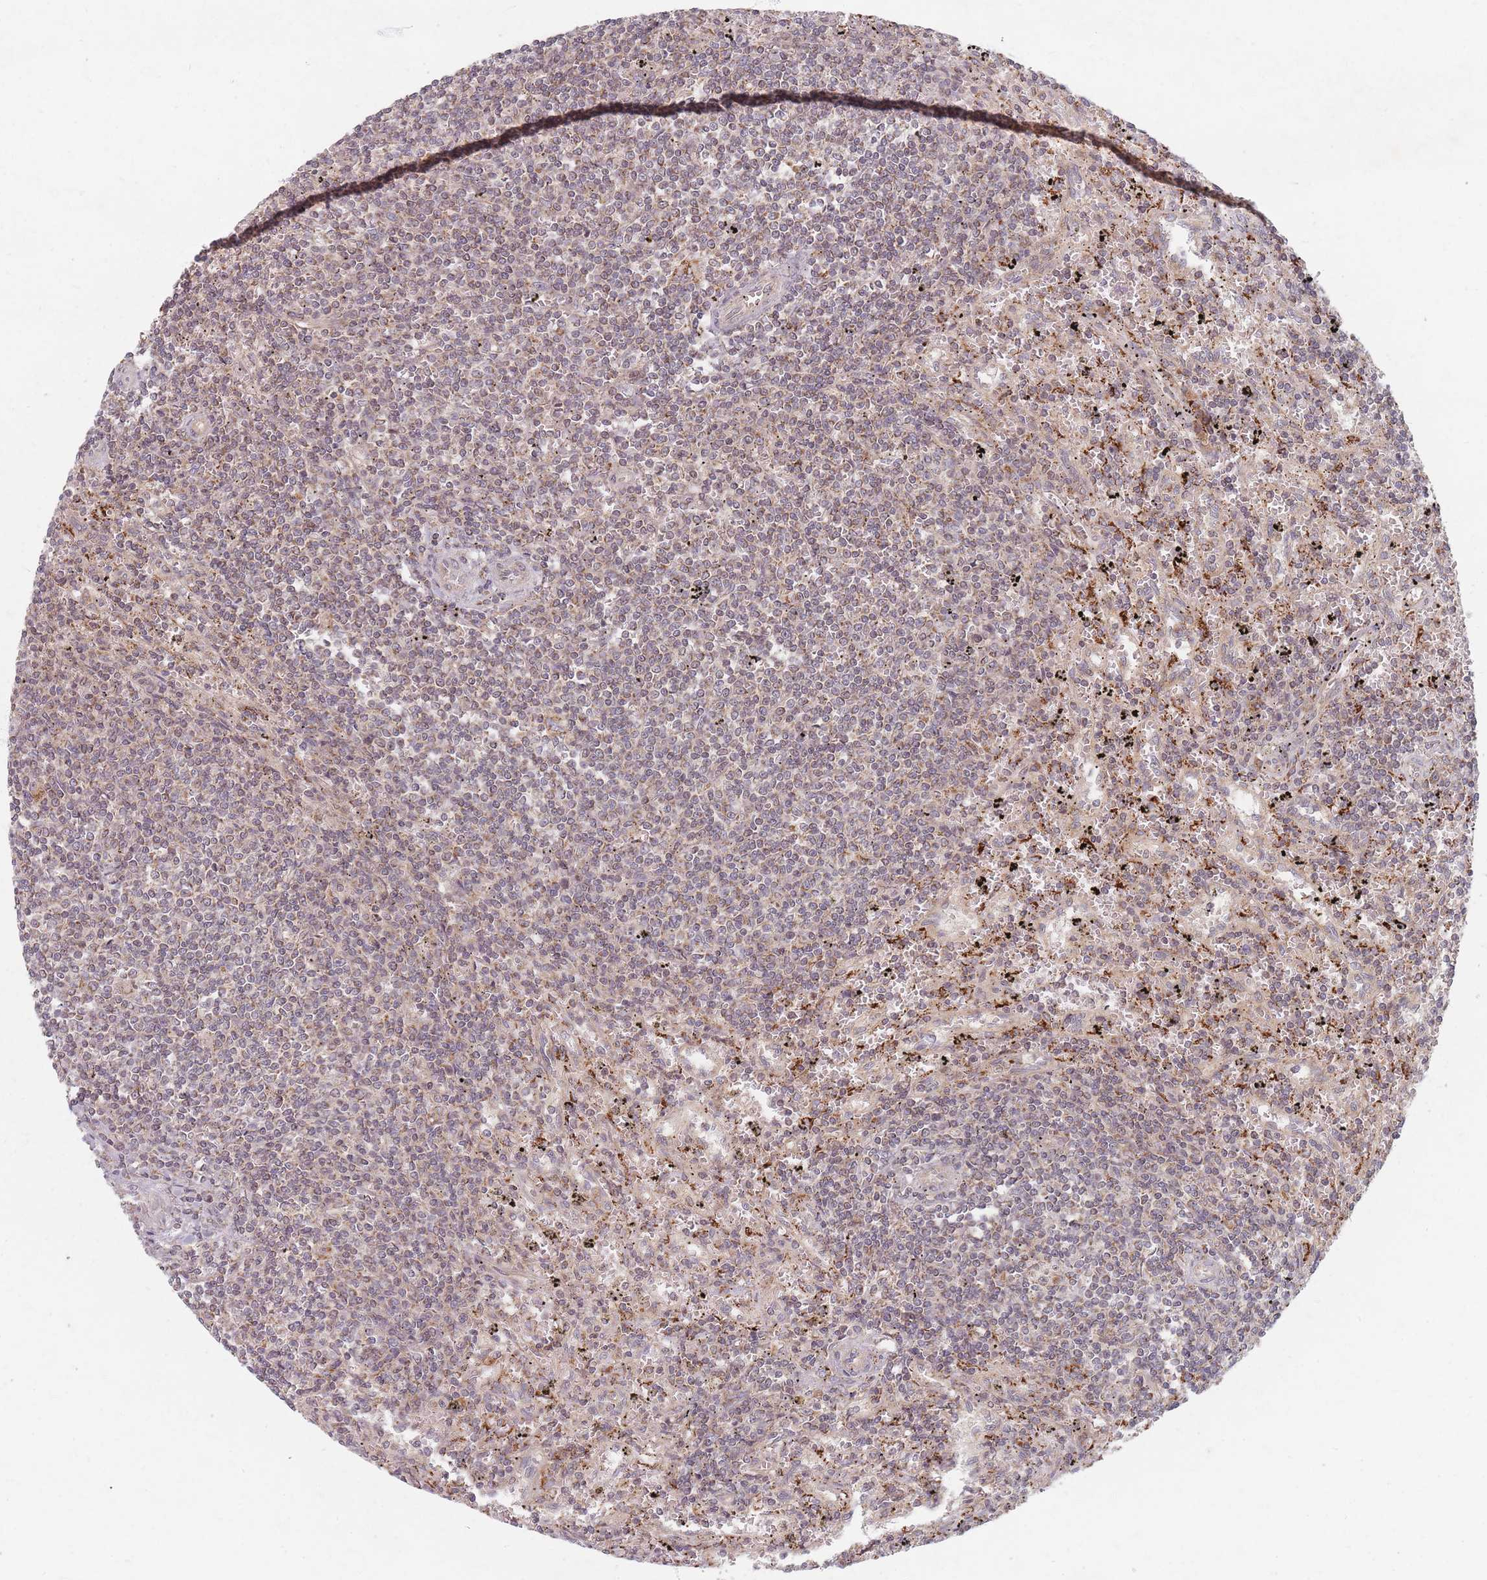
{"staining": {"intensity": "weak", "quantity": "<25%", "location": "cytoplasmic/membranous"}, "tissue": "lymphoma", "cell_type": "Tumor cells", "image_type": "cancer", "snomed": [{"axis": "morphology", "description": "Malignant lymphoma, non-Hodgkin's type, Low grade"}, {"axis": "topography", "description": "Spleen"}], "caption": "Lymphoma stained for a protein using IHC demonstrates no positivity tumor cells.", "gene": "RADX", "patient": {"sex": "male", "age": 76}}